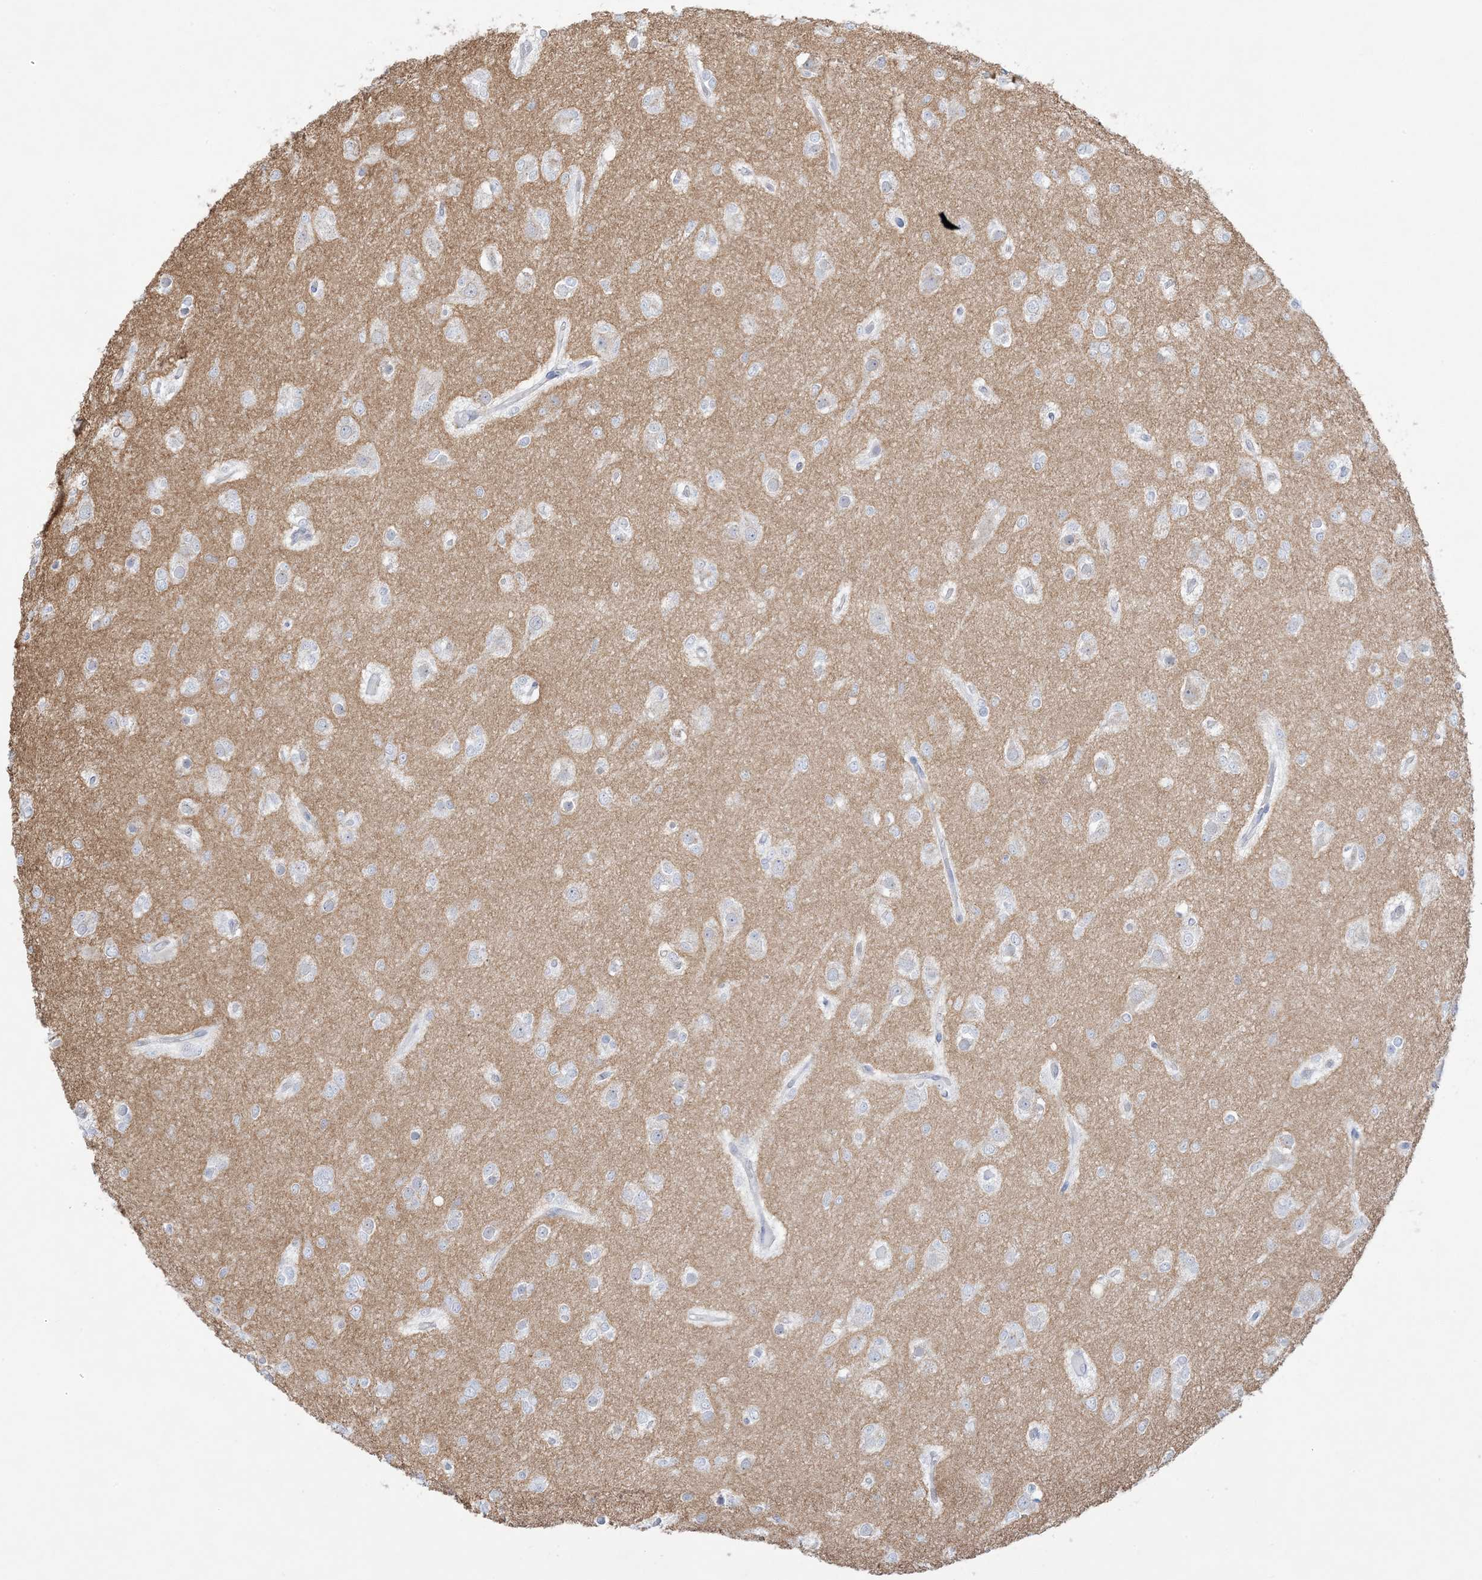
{"staining": {"intensity": "negative", "quantity": "none", "location": "none"}, "tissue": "glioma", "cell_type": "Tumor cells", "image_type": "cancer", "snomed": [{"axis": "morphology", "description": "Glioma, malignant, Low grade"}, {"axis": "topography", "description": "Brain"}], "caption": "Glioma was stained to show a protein in brown. There is no significant positivity in tumor cells. The staining was performed using DAB (3,3'-diaminobenzidine) to visualize the protein expression in brown, while the nuclei were stained in blue with hematoxylin (Magnification: 20x).", "gene": "FAM184A", "patient": {"sex": "female", "age": 22}}